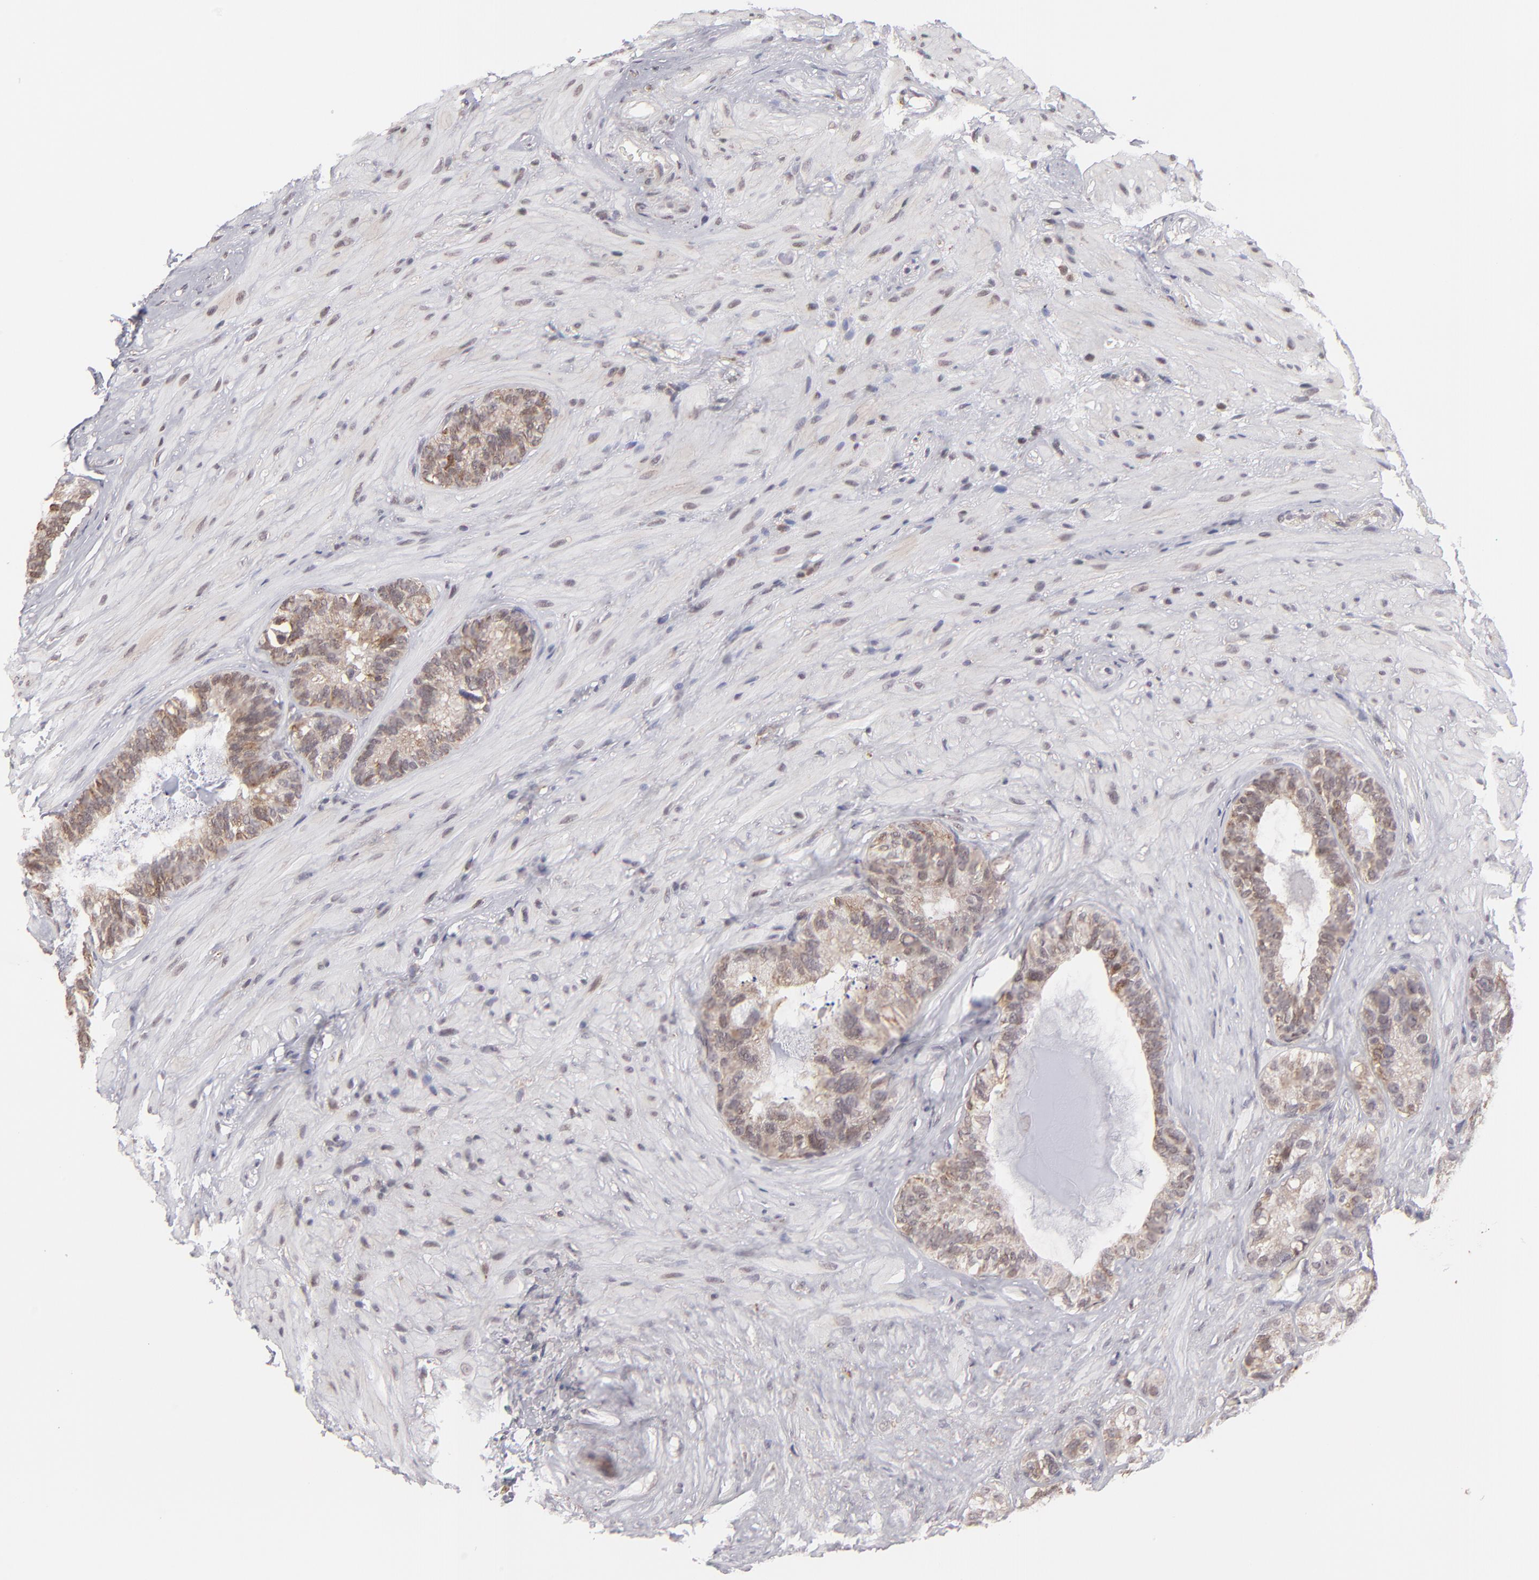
{"staining": {"intensity": "weak", "quantity": ">75%", "location": "cytoplasmic/membranous,nuclear"}, "tissue": "seminal vesicle", "cell_type": "Glandular cells", "image_type": "normal", "snomed": [{"axis": "morphology", "description": "Normal tissue, NOS"}, {"axis": "topography", "description": "Seminal veicle"}], "caption": "IHC image of normal seminal vesicle stained for a protein (brown), which exhibits low levels of weak cytoplasmic/membranous,nuclear expression in approximately >75% of glandular cells.", "gene": "SLC15A1", "patient": {"sex": "male", "age": 63}}